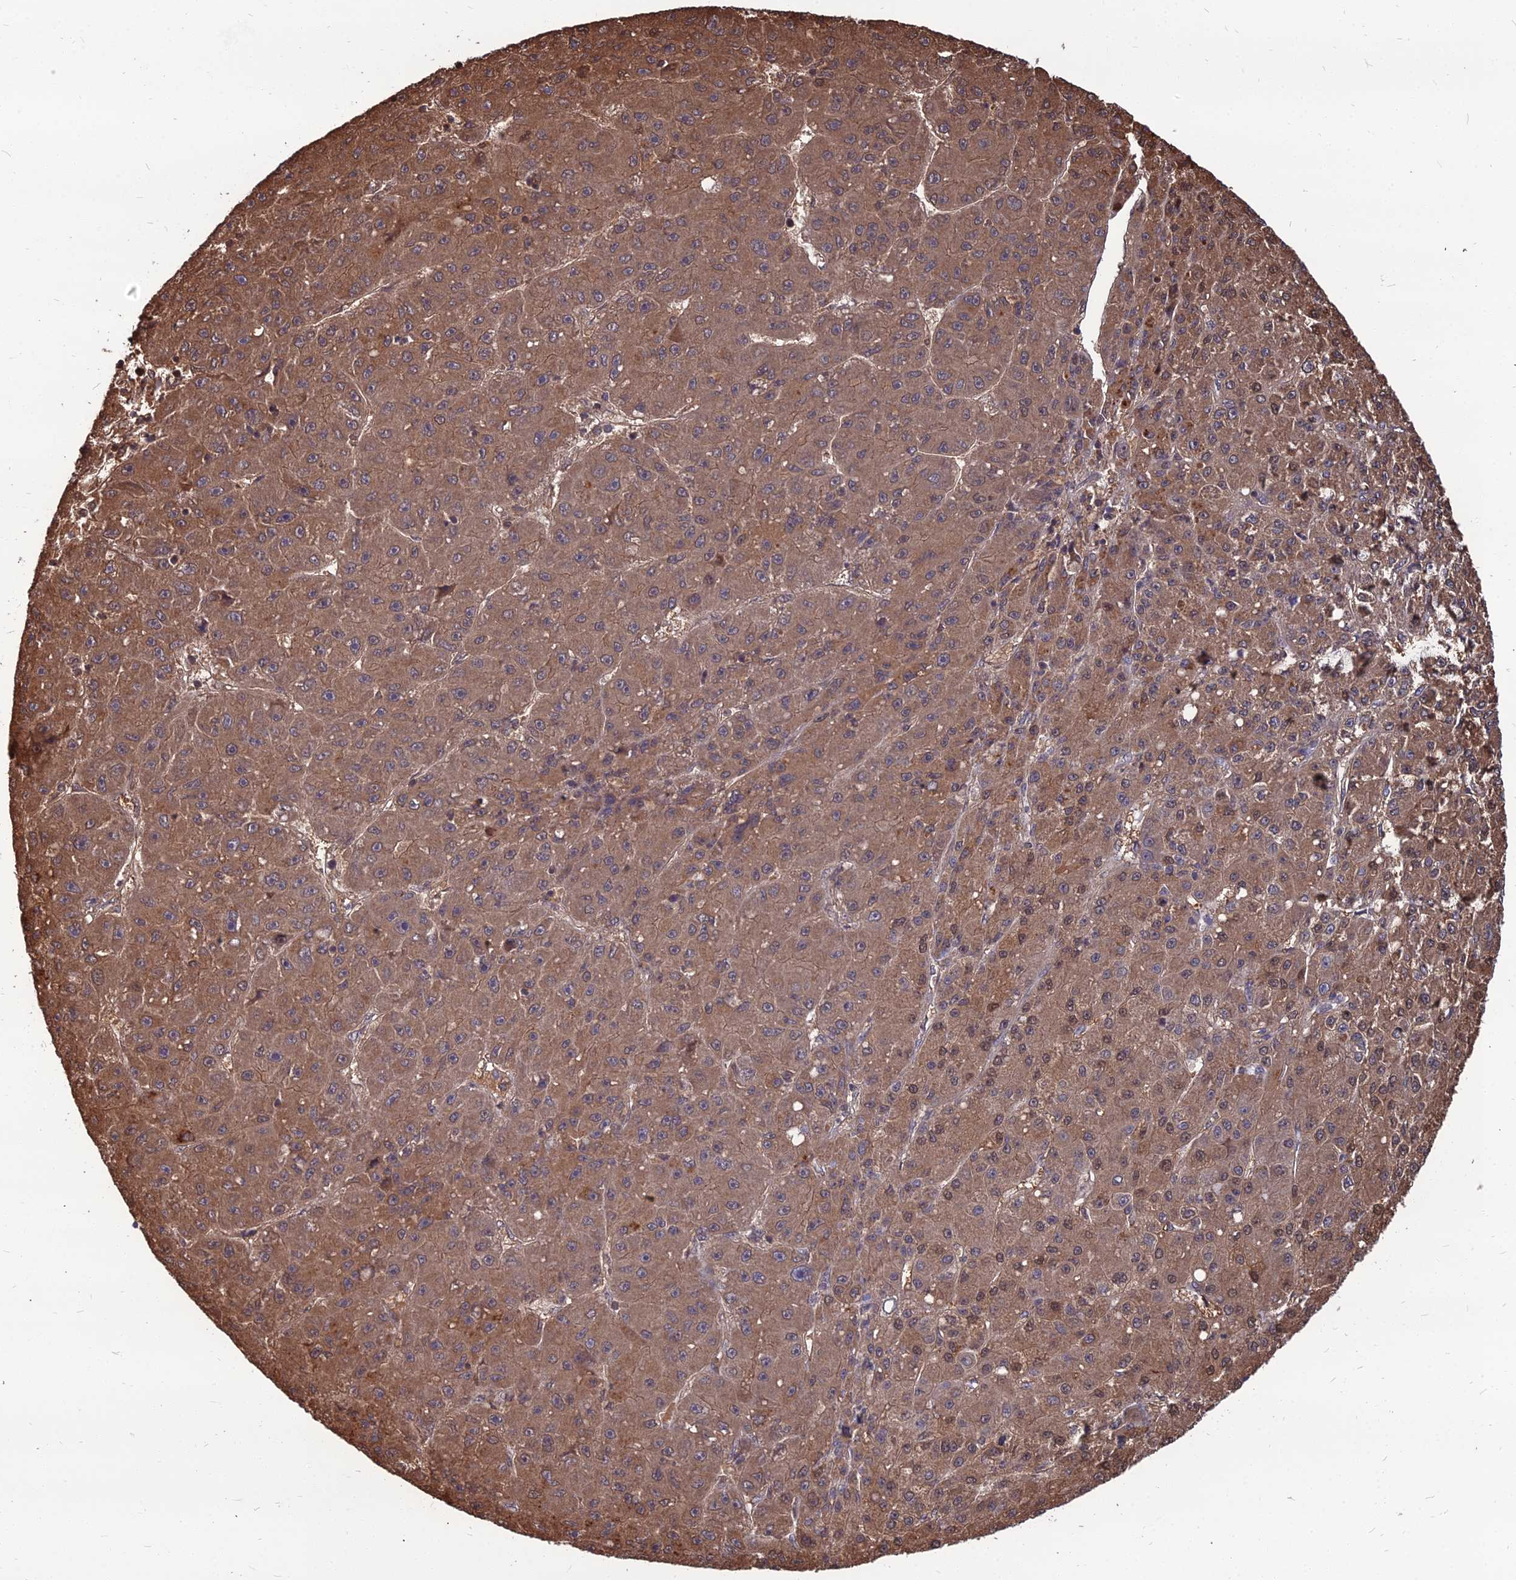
{"staining": {"intensity": "moderate", "quantity": ">75%", "location": "cytoplasmic/membranous,nuclear"}, "tissue": "liver cancer", "cell_type": "Tumor cells", "image_type": "cancer", "snomed": [{"axis": "morphology", "description": "Carcinoma, Hepatocellular, NOS"}, {"axis": "topography", "description": "Liver"}], "caption": "Protein expression analysis of liver cancer shows moderate cytoplasmic/membranous and nuclear expression in about >75% of tumor cells. The staining was performed using DAB, with brown indicating positive protein expression. Nuclei are stained blue with hematoxylin.", "gene": "OPA3", "patient": {"sex": "male", "age": 67}}